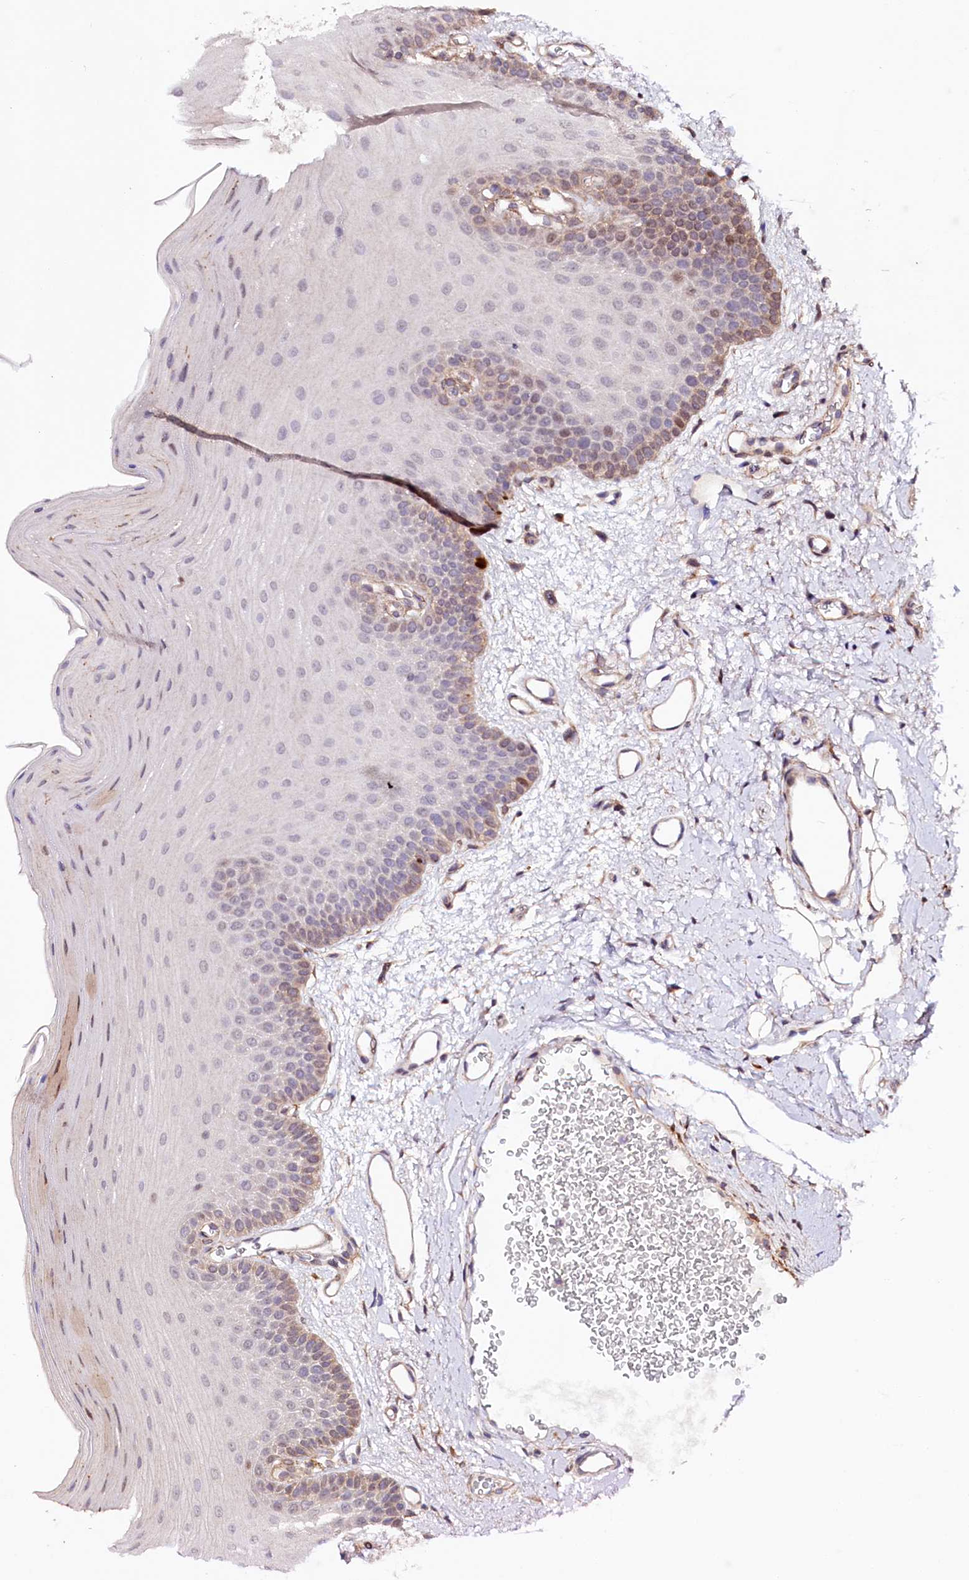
{"staining": {"intensity": "moderate", "quantity": "<25%", "location": "cytoplasmic/membranous,nuclear"}, "tissue": "oral mucosa", "cell_type": "Squamous epithelial cells", "image_type": "normal", "snomed": [{"axis": "morphology", "description": "Normal tissue, NOS"}, {"axis": "topography", "description": "Oral tissue"}], "caption": "Protein expression by IHC exhibits moderate cytoplasmic/membranous,nuclear expression in approximately <25% of squamous epithelial cells in normal oral mucosa.", "gene": "PHLDB1", "patient": {"sex": "male", "age": 68}}